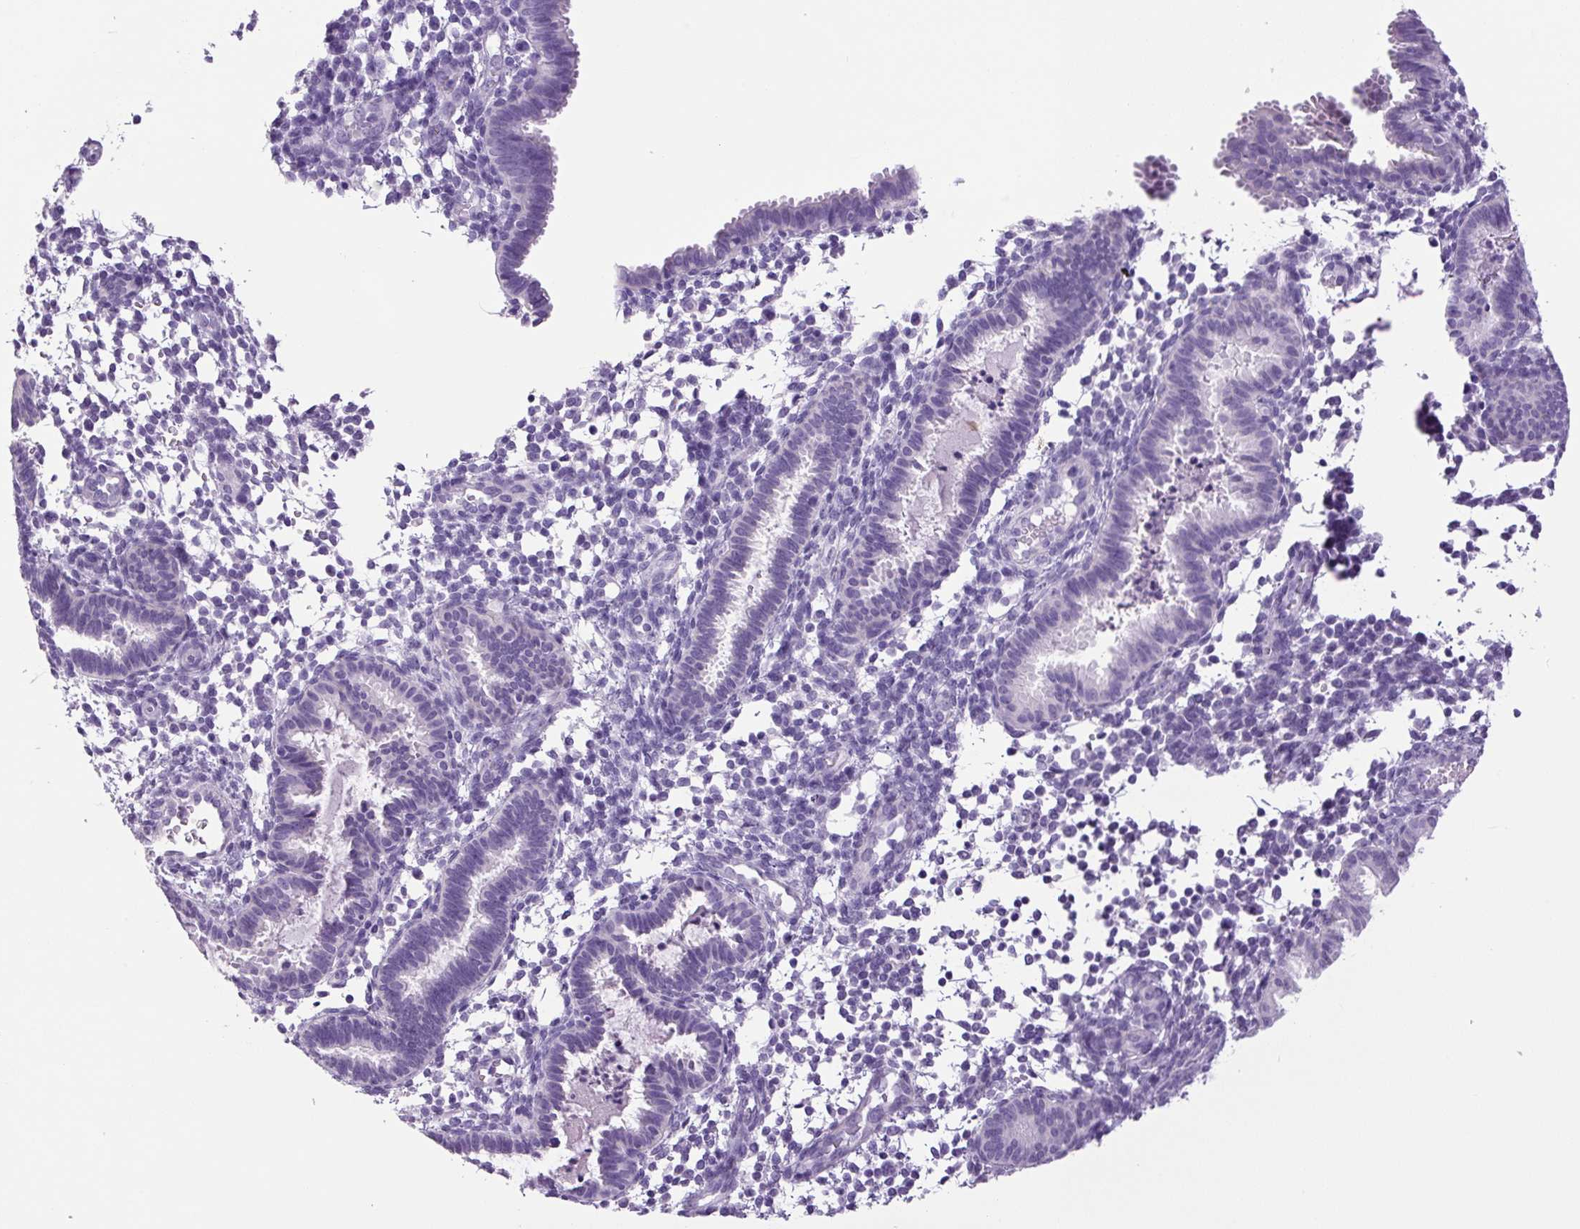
{"staining": {"intensity": "negative", "quantity": "none", "location": "none"}, "tissue": "endometrial cancer", "cell_type": "Tumor cells", "image_type": "cancer", "snomed": [{"axis": "morphology", "description": "Adenocarcinoma, NOS"}, {"axis": "topography", "description": "Uterus"}], "caption": "DAB immunohistochemical staining of human endometrial cancer (adenocarcinoma) exhibits no significant staining in tumor cells.", "gene": "CHGA", "patient": {"sex": "female", "age": 44}}